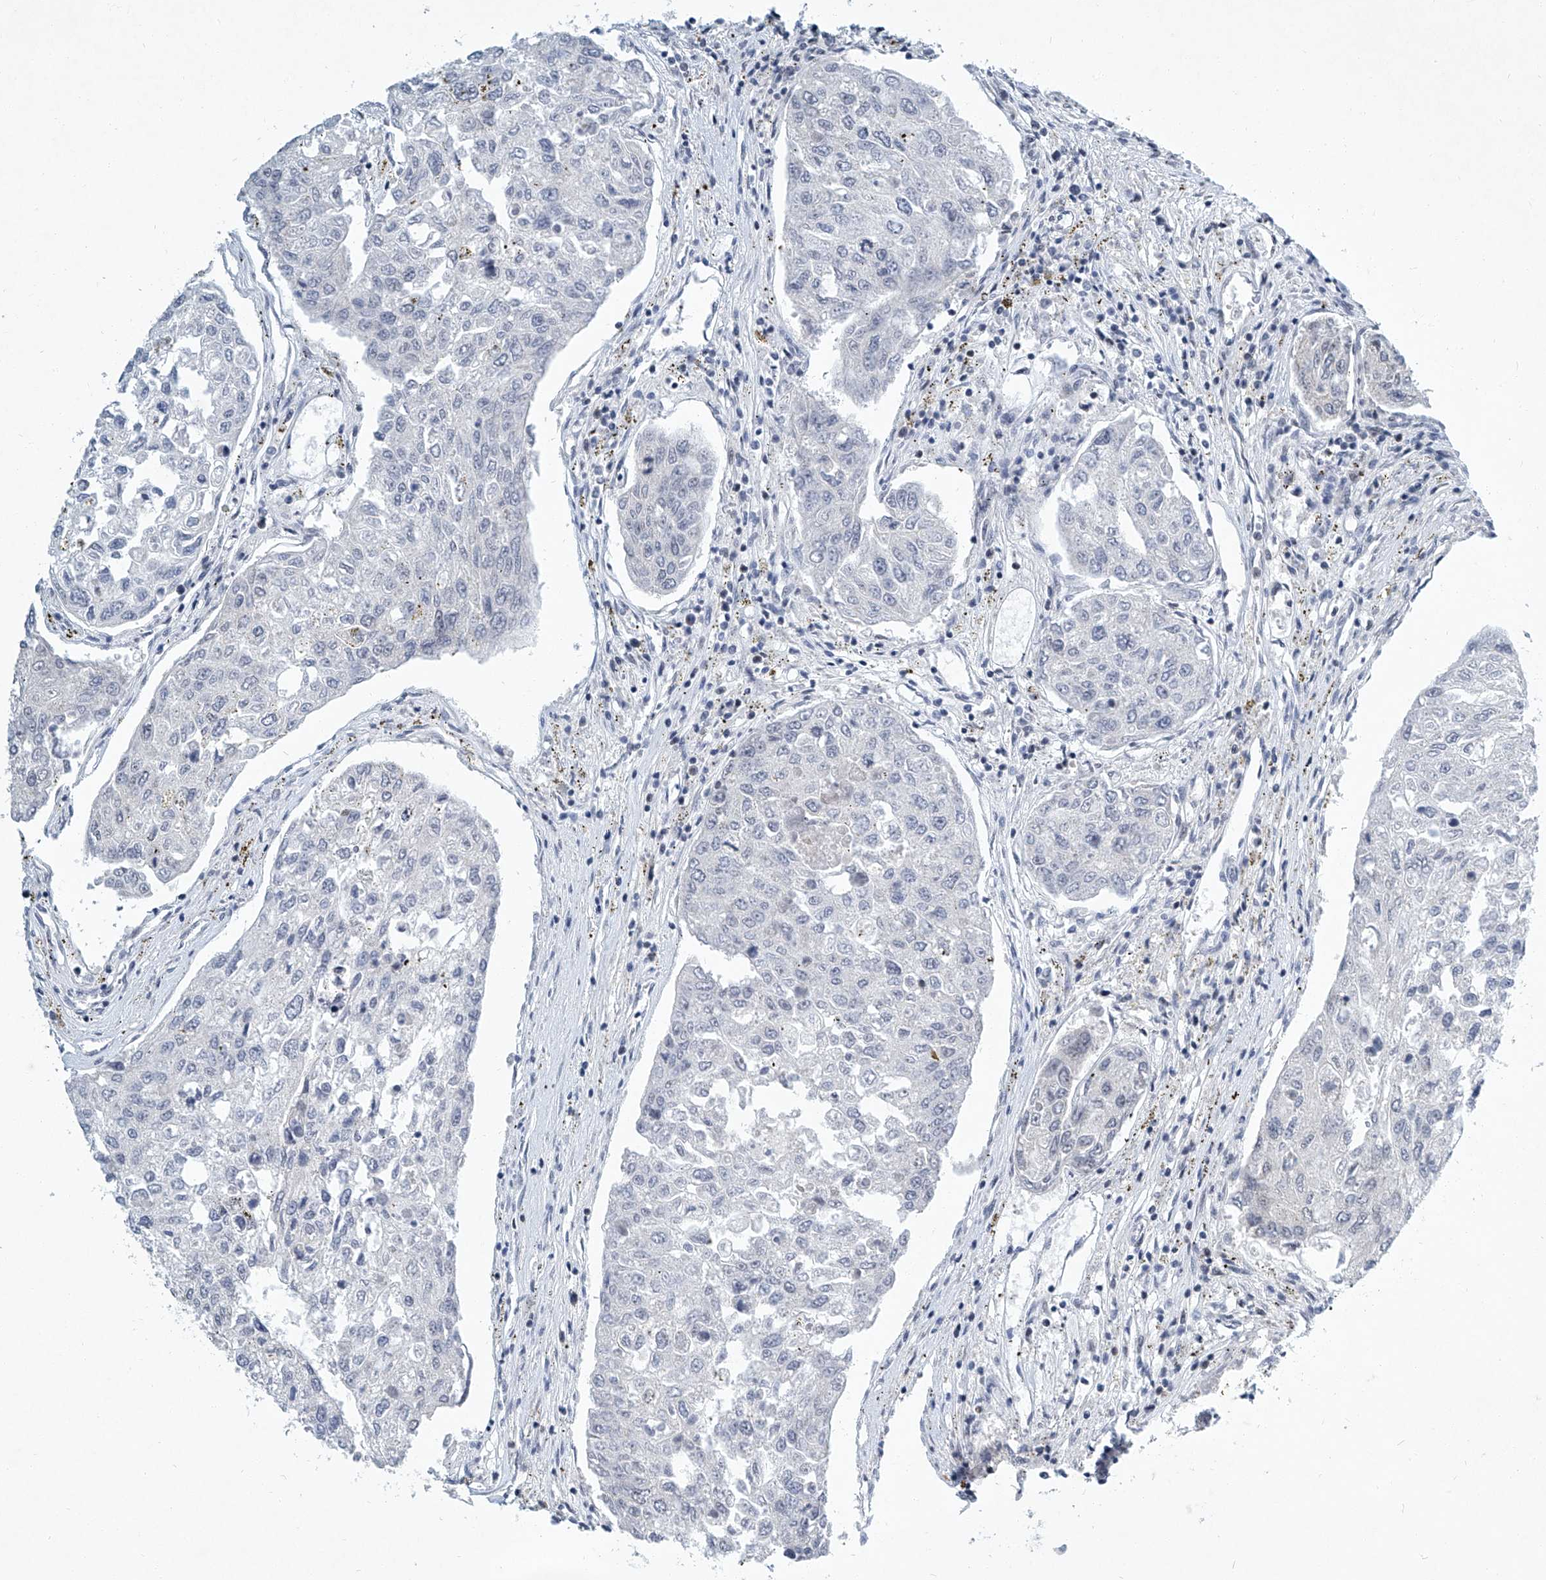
{"staining": {"intensity": "negative", "quantity": "none", "location": "none"}, "tissue": "urothelial cancer", "cell_type": "Tumor cells", "image_type": "cancer", "snomed": [{"axis": "morphology", "description": "Urothelial carcinoma, High grade"}, {"axis": "topography", "description": "Lymph node"}, {"axis": "topography", "description": "Urinary bladder"}], "caption": "An immunohistochemistry histopathology image of urothelial carcinoma (high-grade) is shown. There is no staining in tumor cells of urothelial carcinoma (high-grade).", "gene": "TFDP1", "patient": {"sex": "male", "age": 51}}